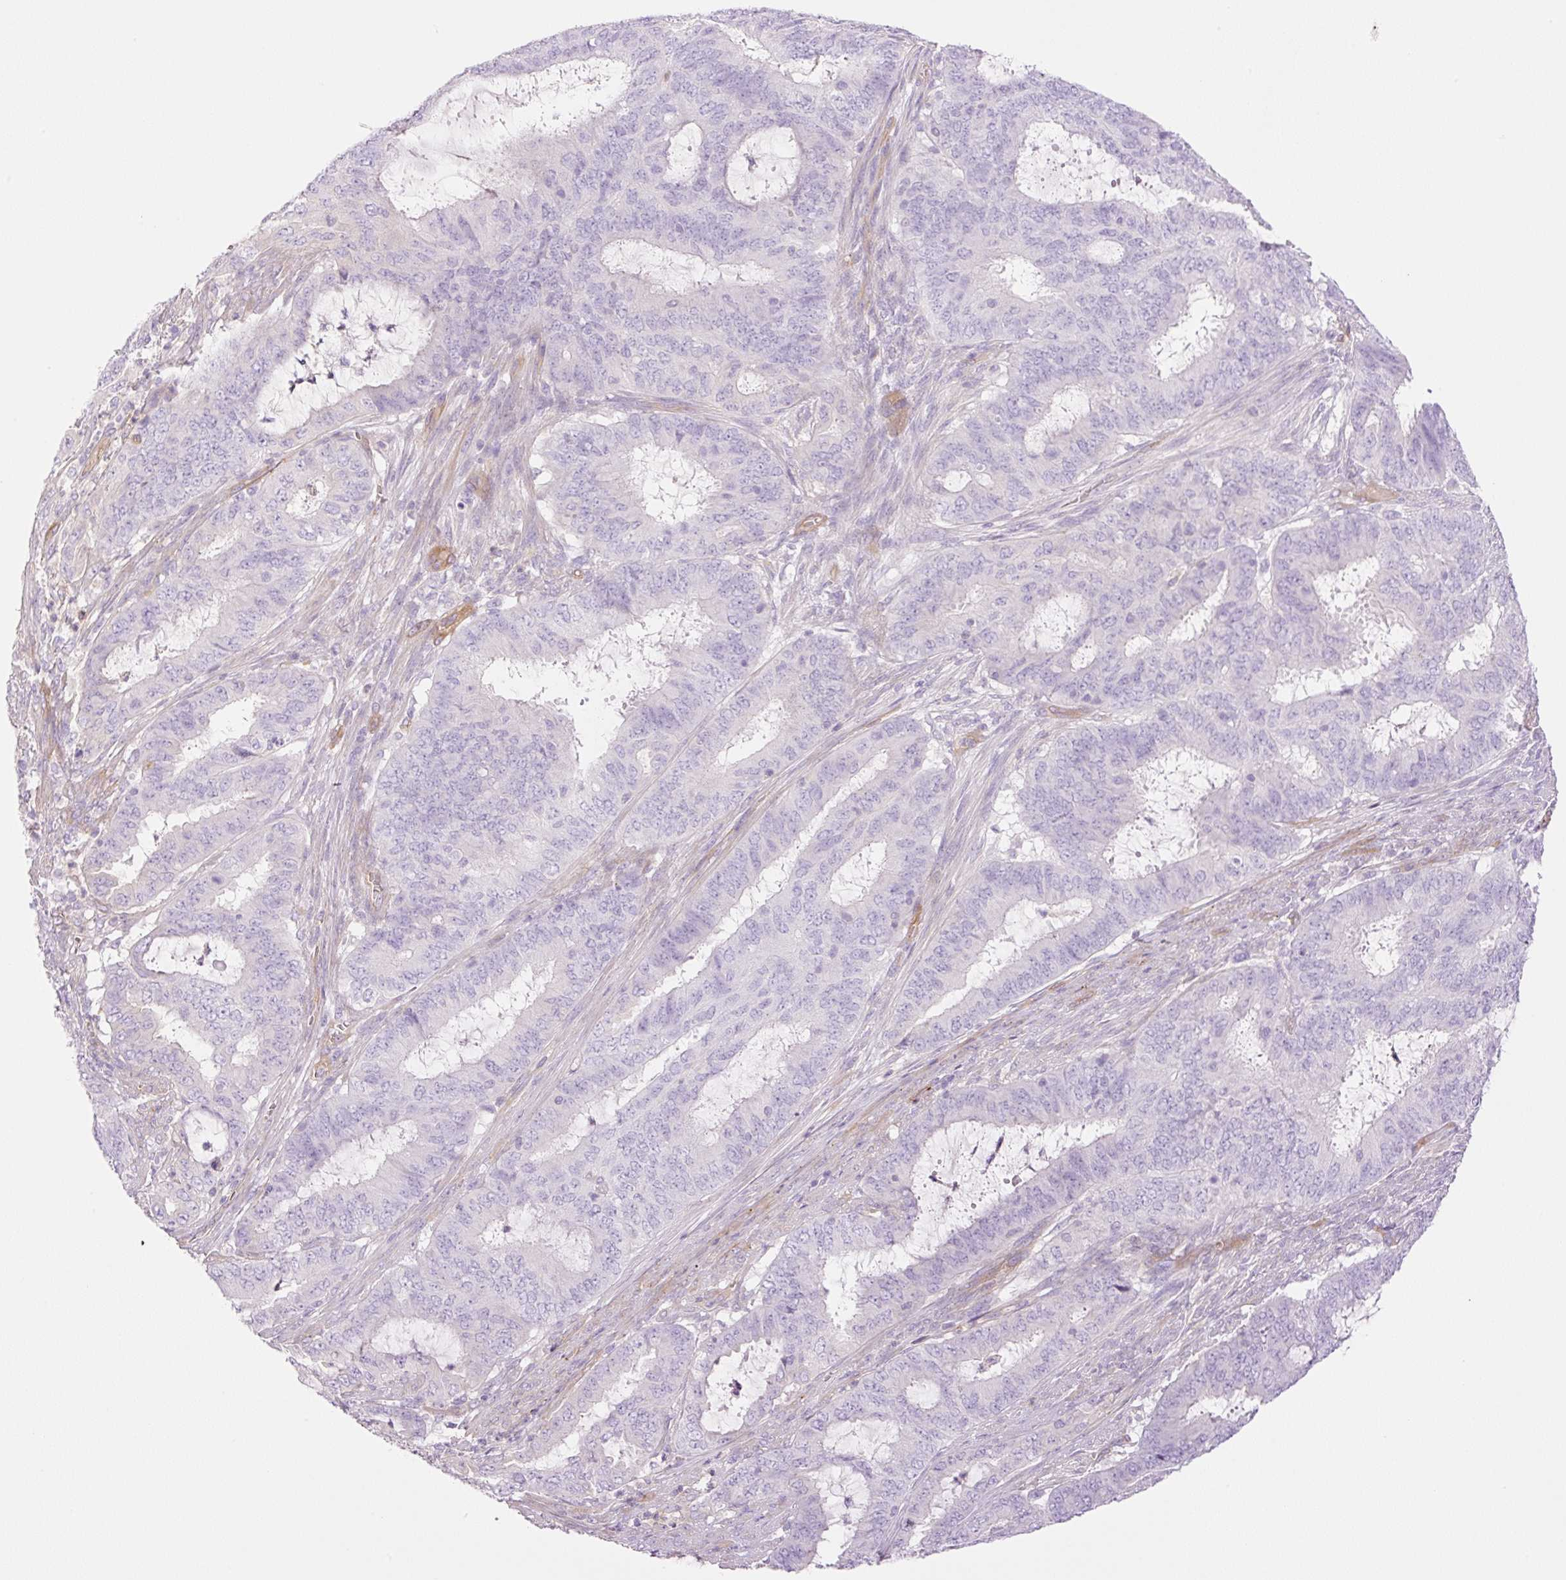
{"staining": {"intensity": "negative", "quantity": "none", "location": "none"}, "tissue": "endometrial cancer", "cell_type": "Tumor cells", "image_type": "cancer", "snomed": [{"axis": "morphology", "description": "Adenocarcinoma, NOS"}, {"axis": "topography", "description": "Endometrium"}], "caption": "High magnification brightfield microscopy of endometrial adenocarcinoma stained with DAB (brown) and counterstained with hematoxylin (blue): tumor cells show no significant expression.", "gene": "EHD3", "patient": {"sex": "female", "age": 51}}